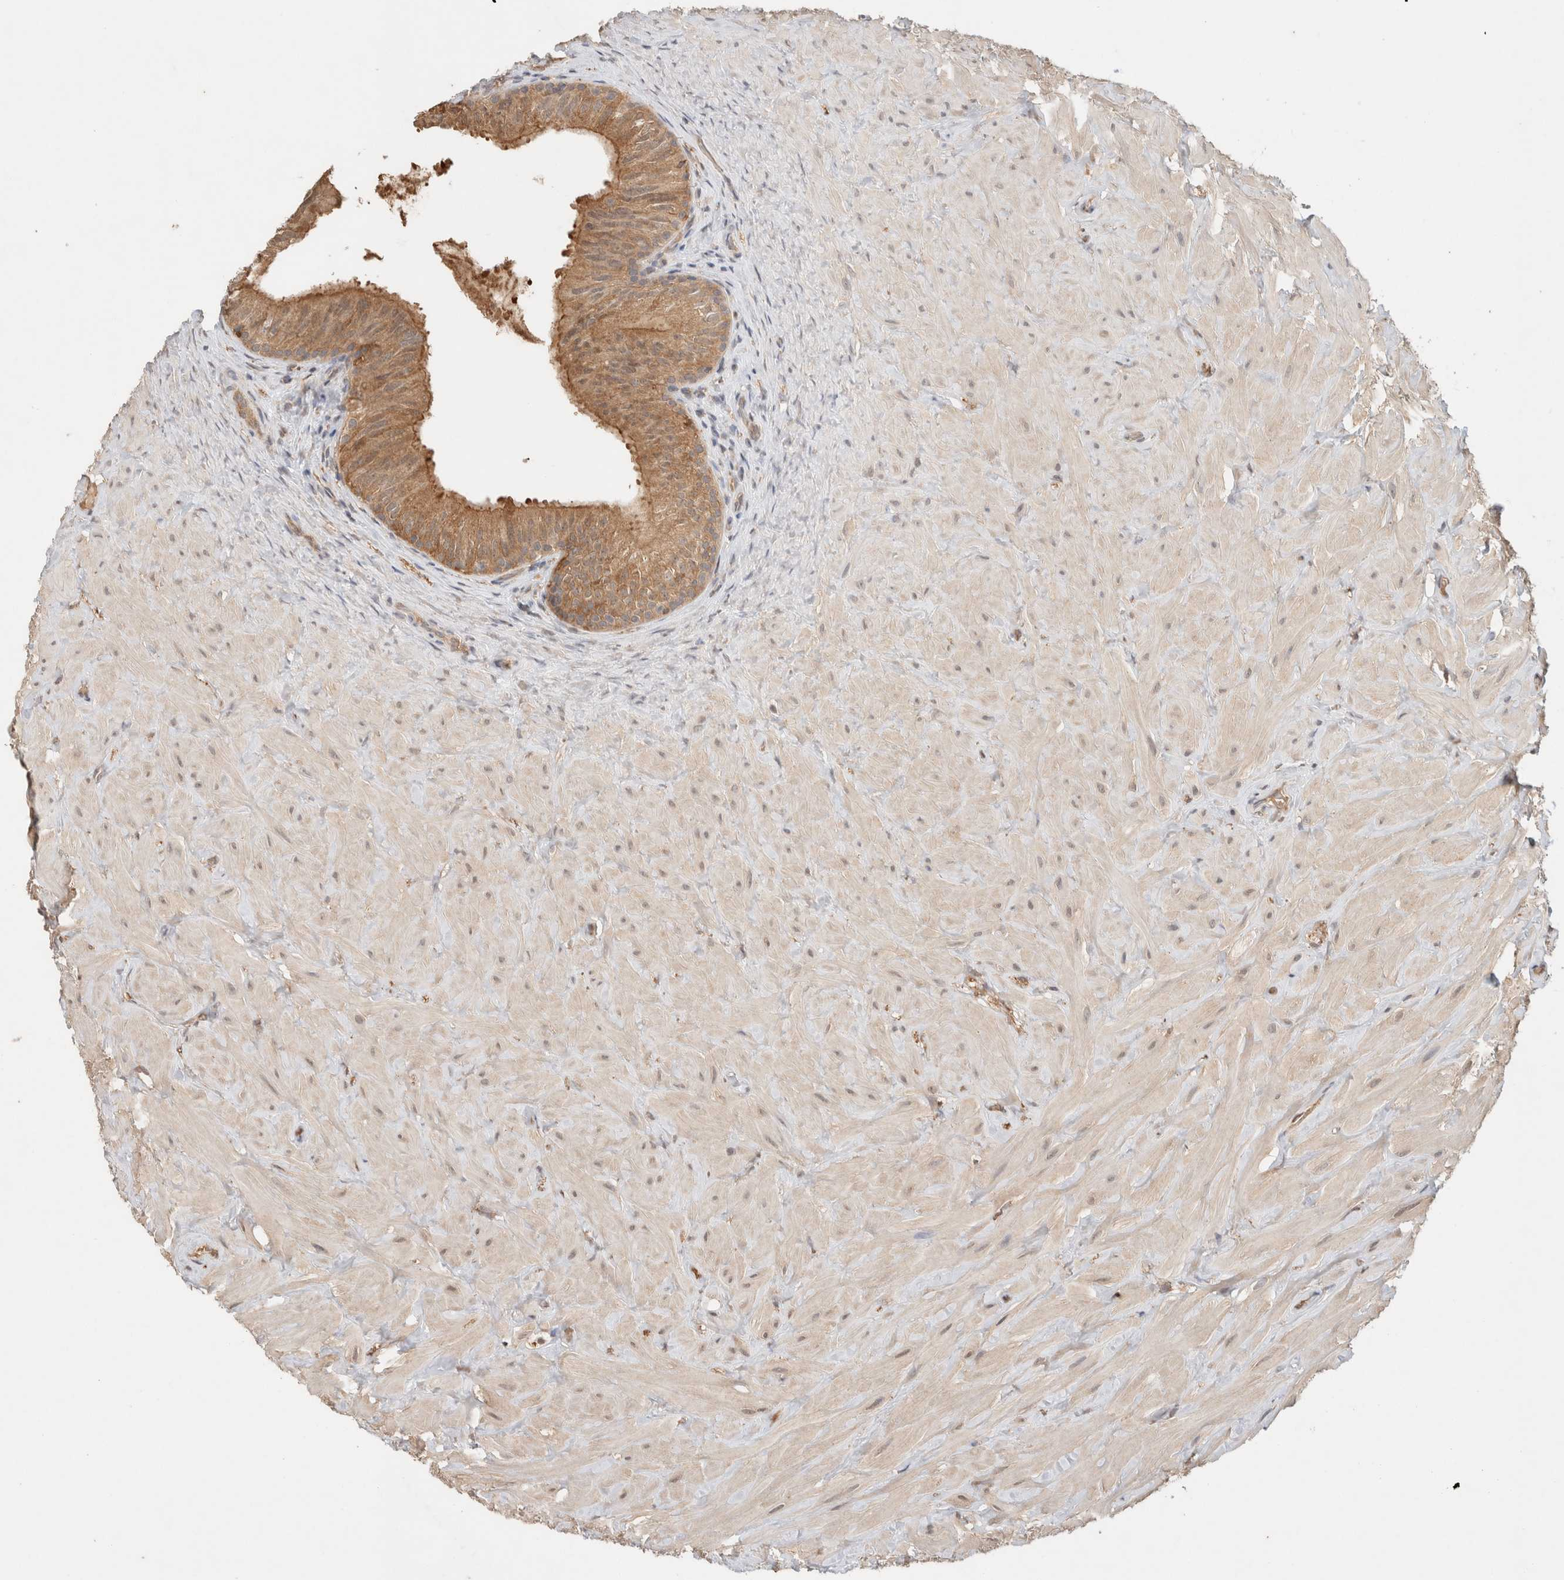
{"staining": {"intensity": "moderate", "quantity": ">75%", "location": "cytoplasmic/membranous,nuclear"}, "tissue": "epididymis", "cell_type": "Glandular cells", "image_type": "normal", "snomed": [{"axis": "morphology", "description": "Normal tissue, NOS"}, {"axis": "topography", "description": "Soft tissue"}, {"axis": "topography", "description": "Epididymis"}], "caption": "Epididymis stained with immunohistochemistry (IHC) exhibits moderate cytoplasmic/membranous,nuclear expression in approximately >75% of glandular cells. (Brightfield microscopy of DAB IHC at high magnification).", "gene": "YWHAH", "patient": {"sex": "male", "age": 26}}